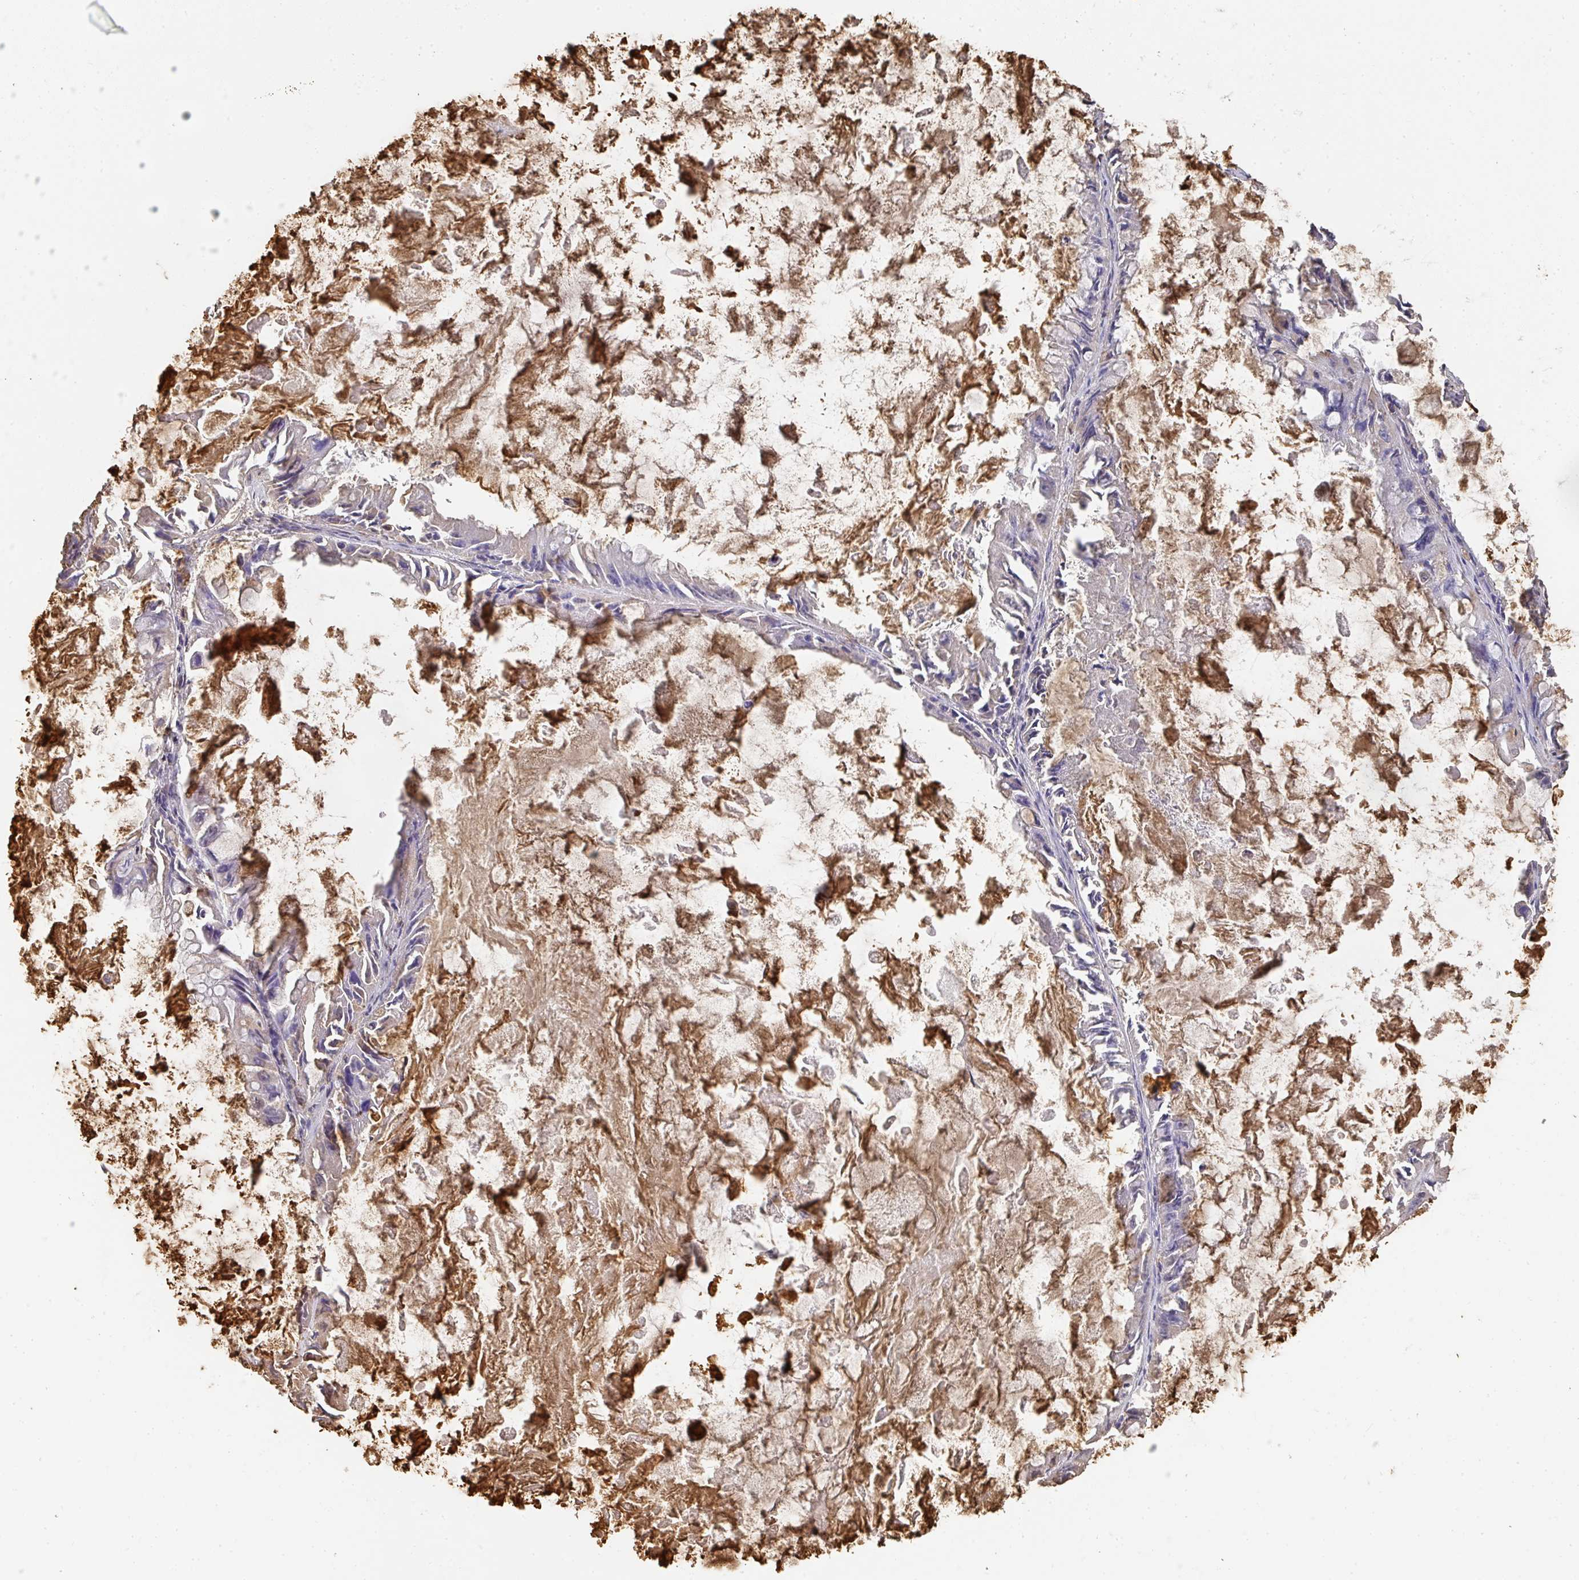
{"staining": {"intensity": "negative", "quantity": "none", "location": "none"}, "tissue": "ovarian cancer", "cell_type": "Tumor cells", "image_type": "cancer", "snomed": [{"axis": "morphology", "description": "Cystadenocarcinoma, mucinous, NOS"}, {"axis": "topography", "description": "Ovary"}], "caption": "A photomicrograph of human ovarian cancer (mucinous cystadenocarcinoma) is negative for staining in tumor cells.", "gene": "ALB", "patient": {"sex": "female", "age": 61}}